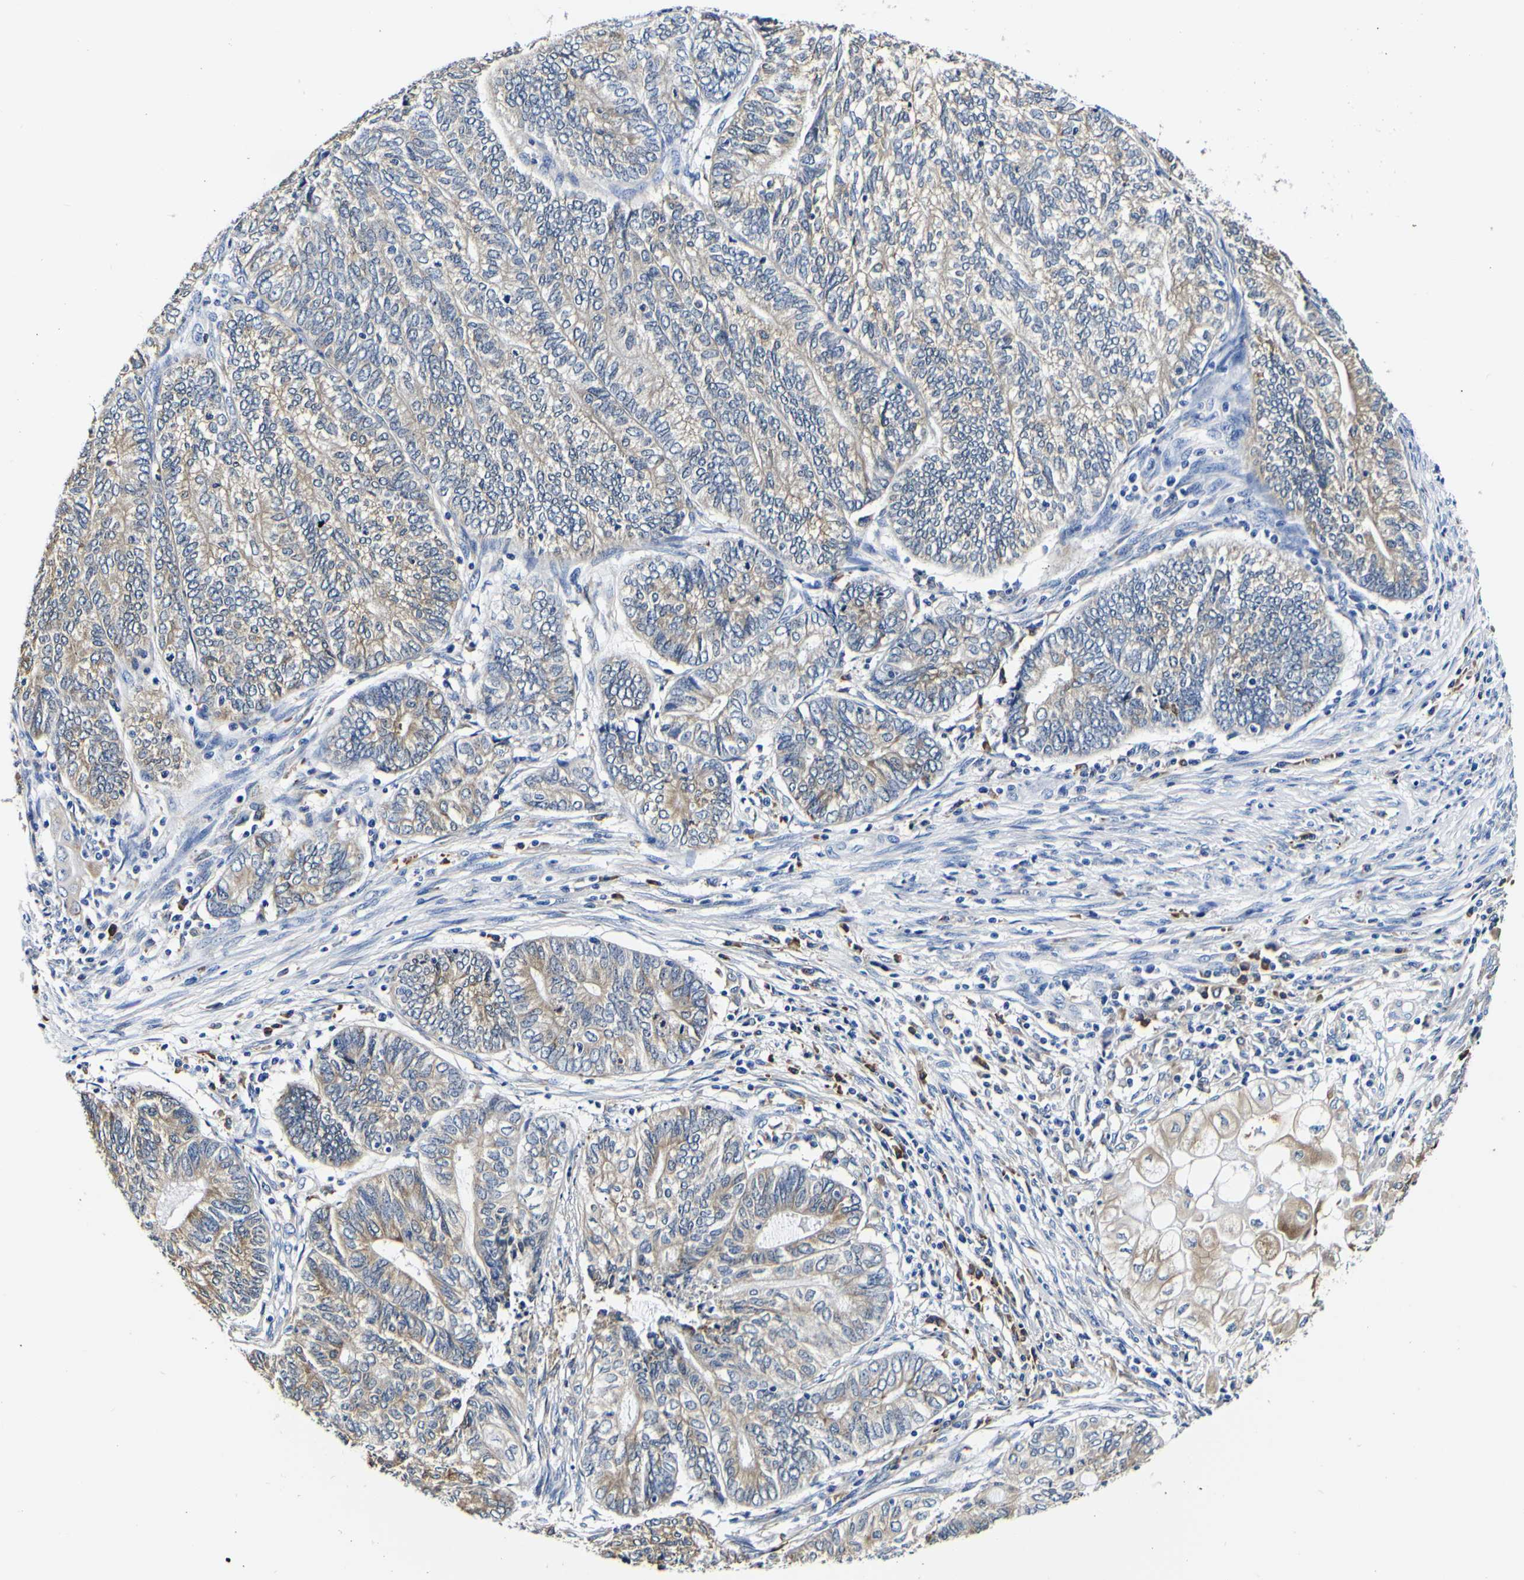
{"staining": {"intensity": "weak", "quantity": ">75%", "location": "cytoplasmic/membranous"}, "tissue": "endometrial cancer", "cell_type": "Tumor cells", "image_type": "cancer", "snomed": [{"axis": "morphology", "description": "Adenocarcinoma, NOS"}, {"axis": "topography", "description": "Uterus"}, {"axis": "topography", "description": "Endometrium"}], "caption": "The immunohistochemical stain shows weak cytoplasmic/membranous positivity in tumor cells of endometrial adenocarcinoma tissue. The protein of interest is stained brown, and the nuclei are stained in blue (DAB (3,3'-diaminobenzidine) IHC with brightfield microscopy, high magnification).", "gene": "P4HB", "patient": {"sex": "female", "age": 70}}